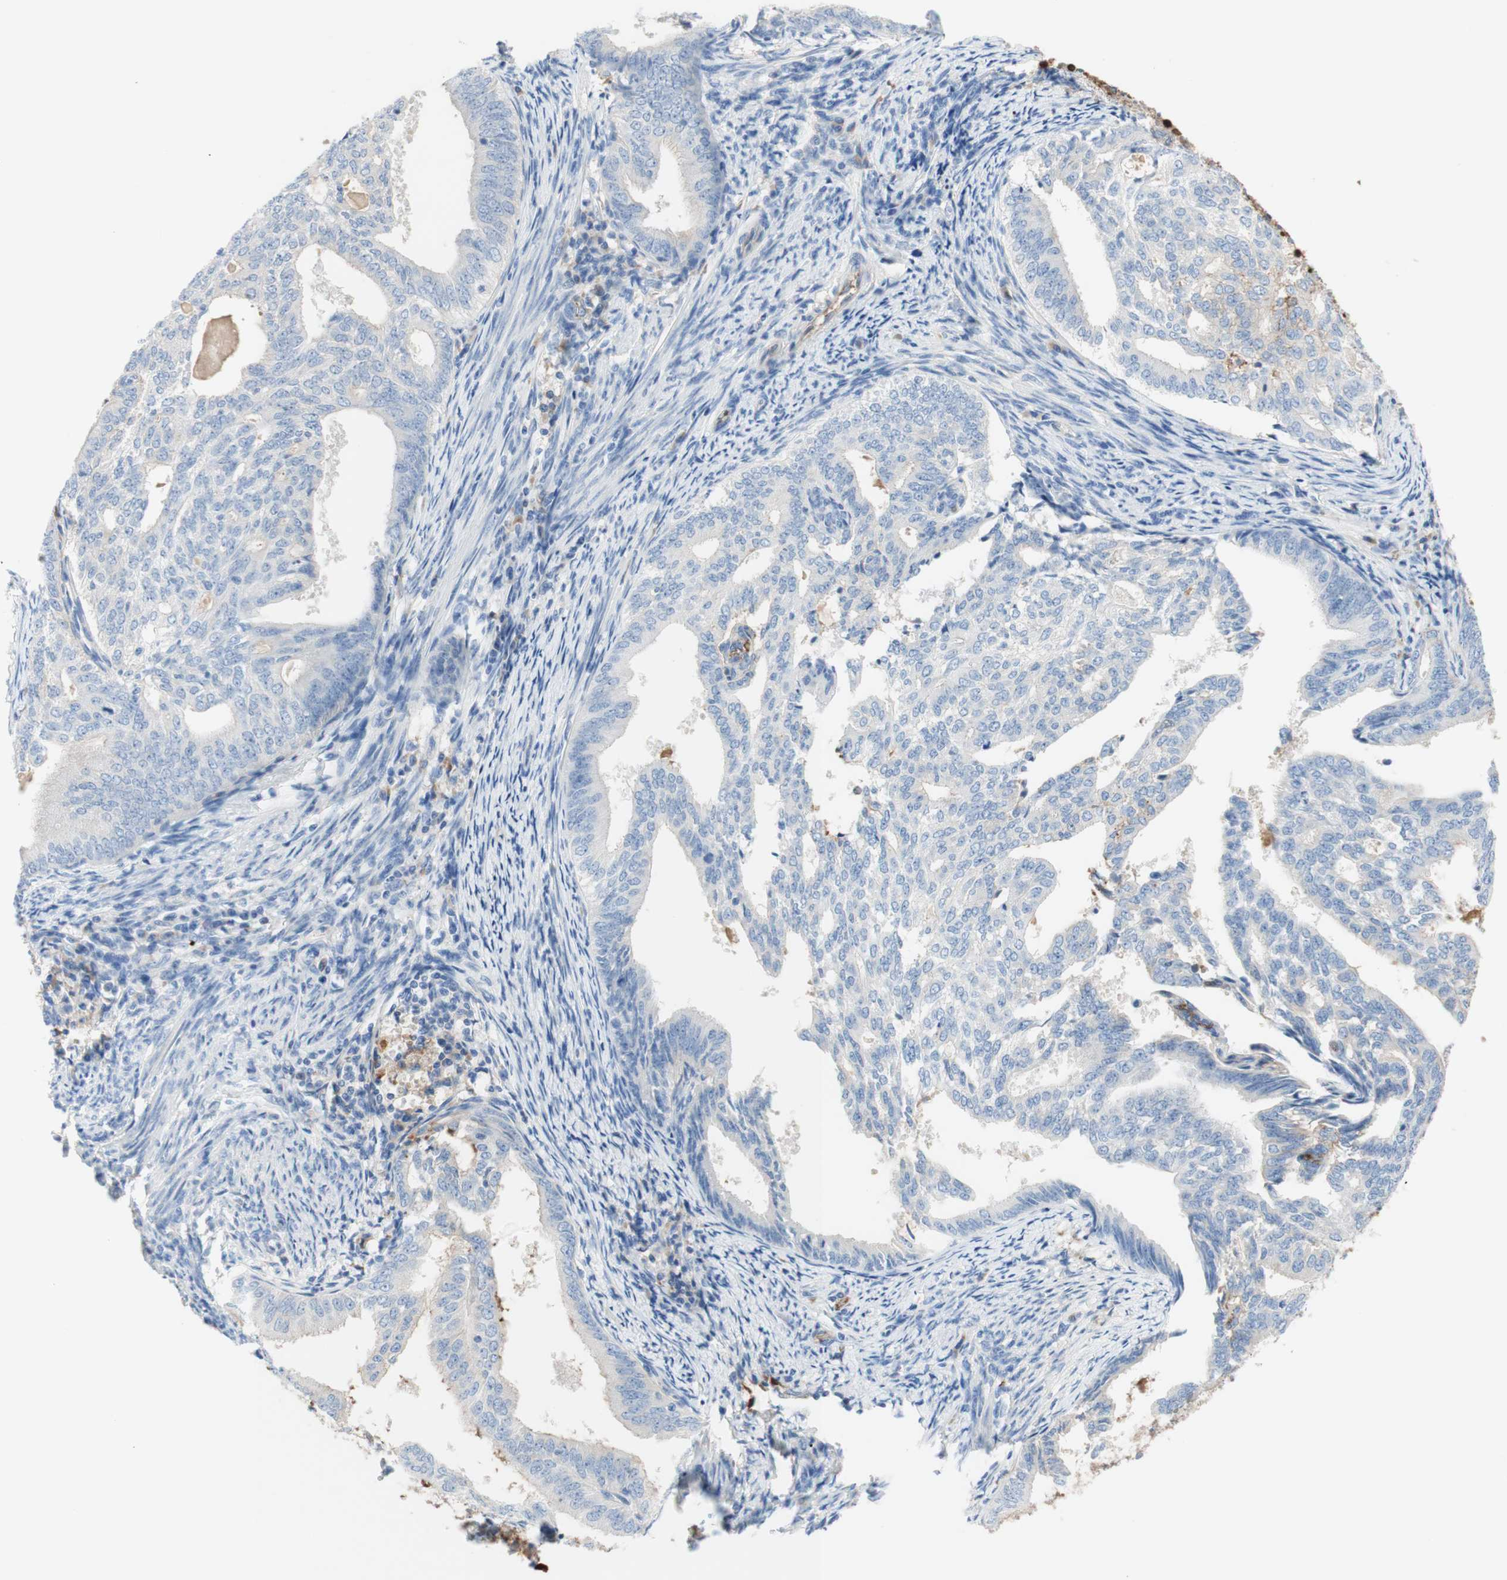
{"staining": {"intensity": "weak", "quantity": "<25%", "location": "cytoplasmic/membranous"}, "tissue": "endometrial cancer", "cell_type": "Tumor cells", "image_type": "cancer", "snomed": [{"axis": "morphology", "description": "Adenocarcinoma, NOS"}, {"axis": "topography", "description": "Endometrium"}], "caption": "There is no significant staining in tumor cells of endometrial cancer (adenocarcinoma).", "gene": "KNG1", "patient": {"sex": "female", "age": 58}}